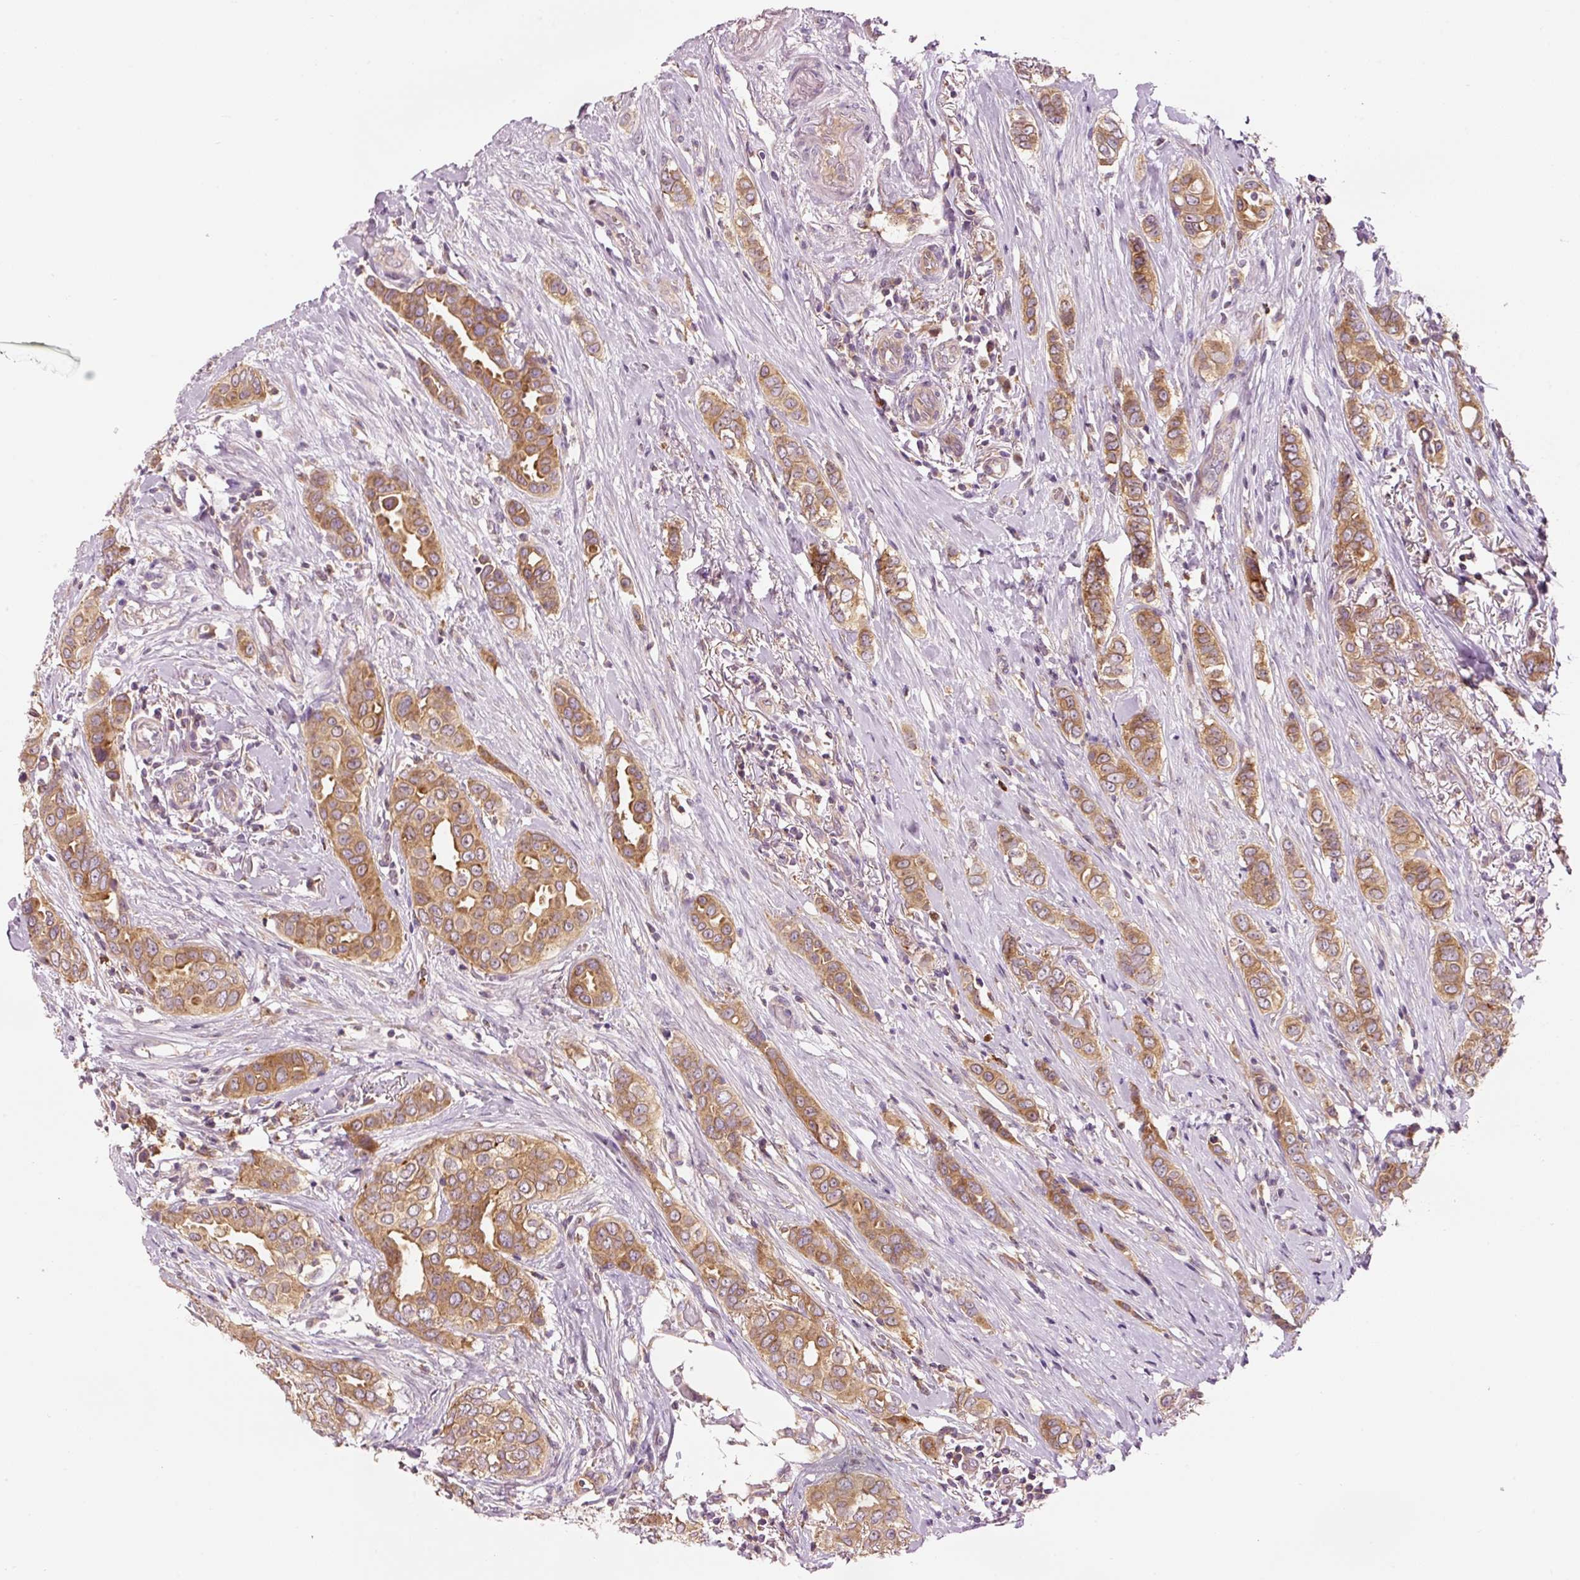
{"staining": {"intensity": "moderate", "quantity": ">75%", "location": "cytoplasmic/membranous"}, "tissue": "breast cancer", "cell_type": "Tumor cells", "image_type": "cancer", "snomed": [{"axis": "morphology", "description": "Lobular carcinoma"}, {"axis": "topography", "description": "Breast"}], "caption": "Tumor cells display medium levels of moderate cytoplasmic/membranous staining in approximately >75% of cells in human breast lobular carcinoma.", "gene": "NAPA", "patient": {"sex": "female", "age": 51}}